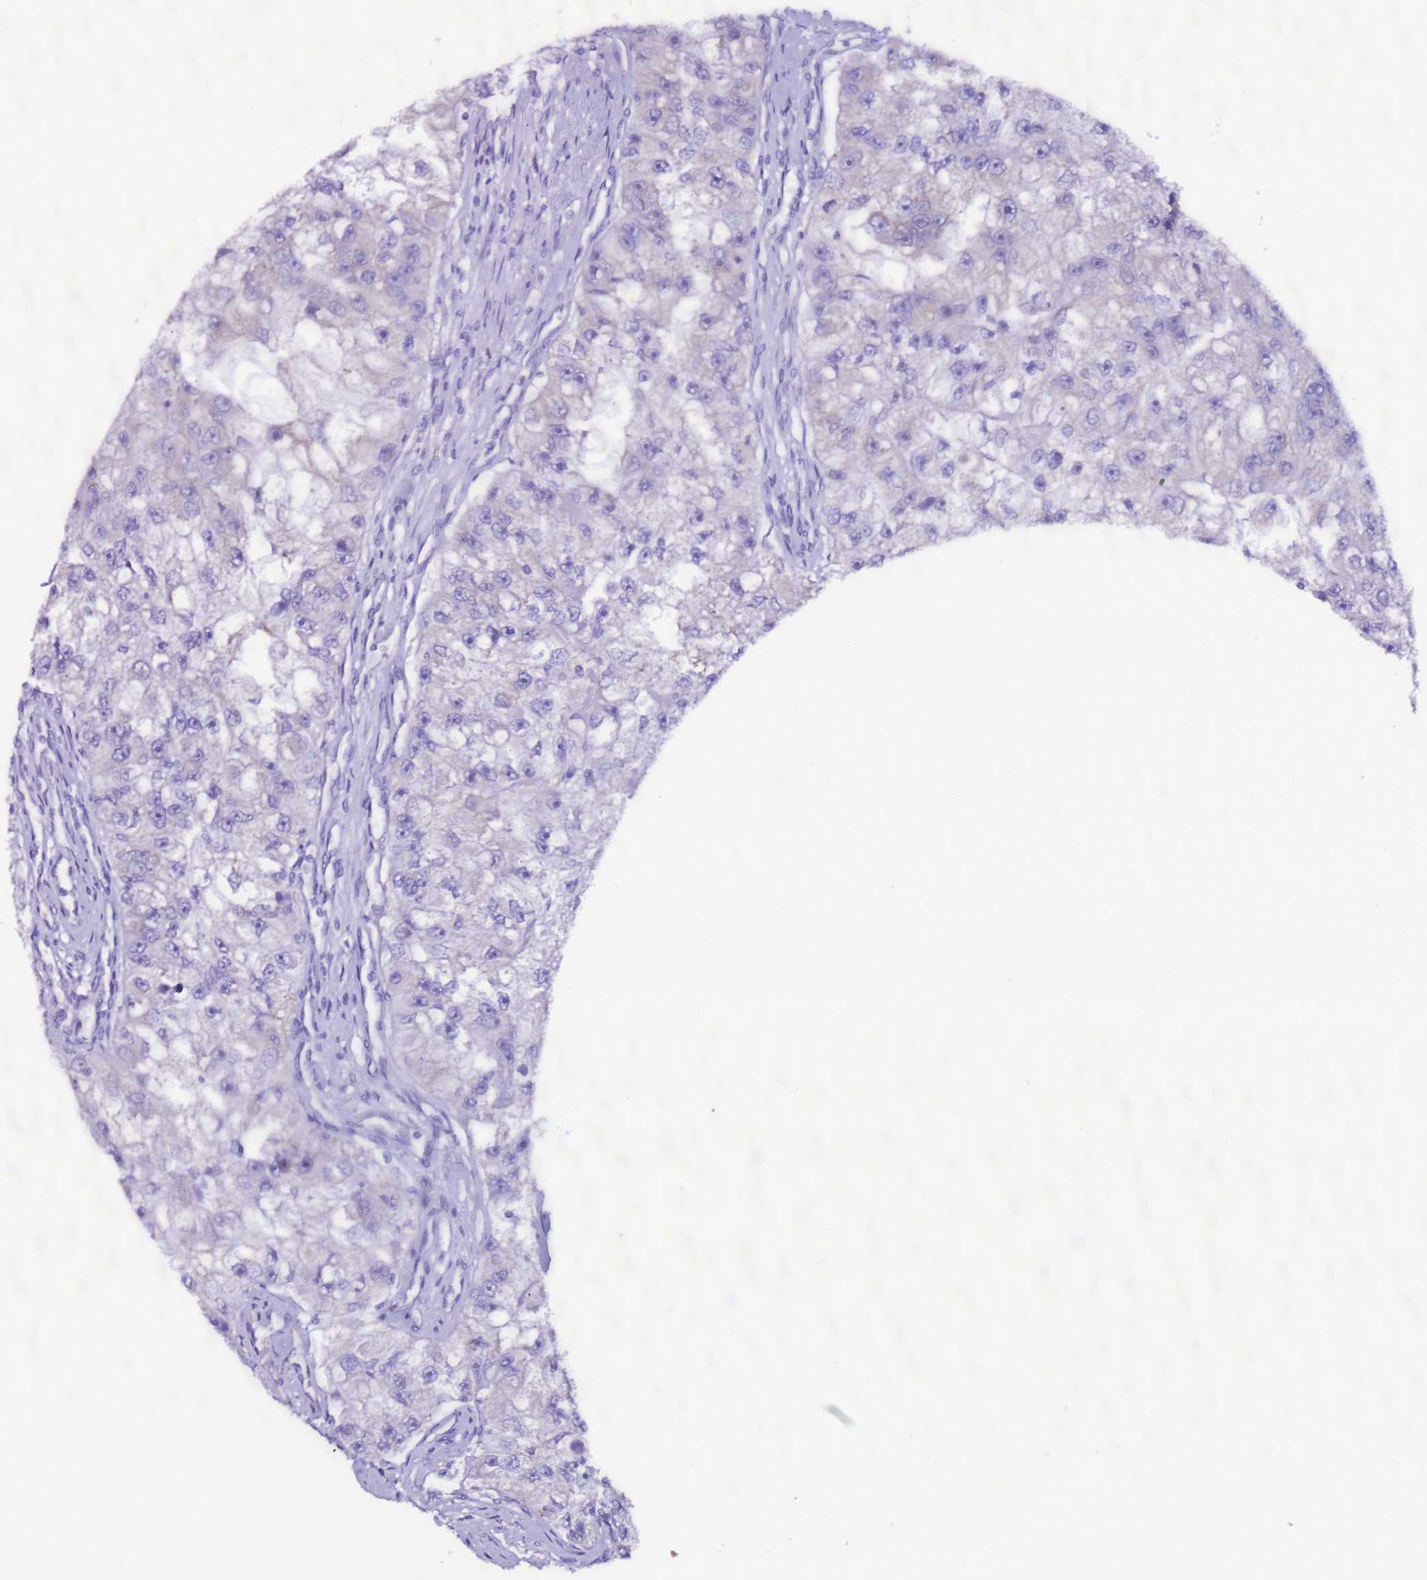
{"staining": {"intensity": "negative", "quantity": "none", "location": "none"}, "tissue": "renal cancer", "cell_type": "Tumor cells", "image_type": "cancer", "snomed": [{"axis": "morphology", "description": "Adenocarcinoma, NOS"}, {"axis": "topography", "description": "Kidney"}], "caption": "Protein analysis of renal cancer (adenocarcinoma) shows no significant staining in tumor cells.", "gene": "AHI1", "patient": {"sex": "male", "age": 63}}